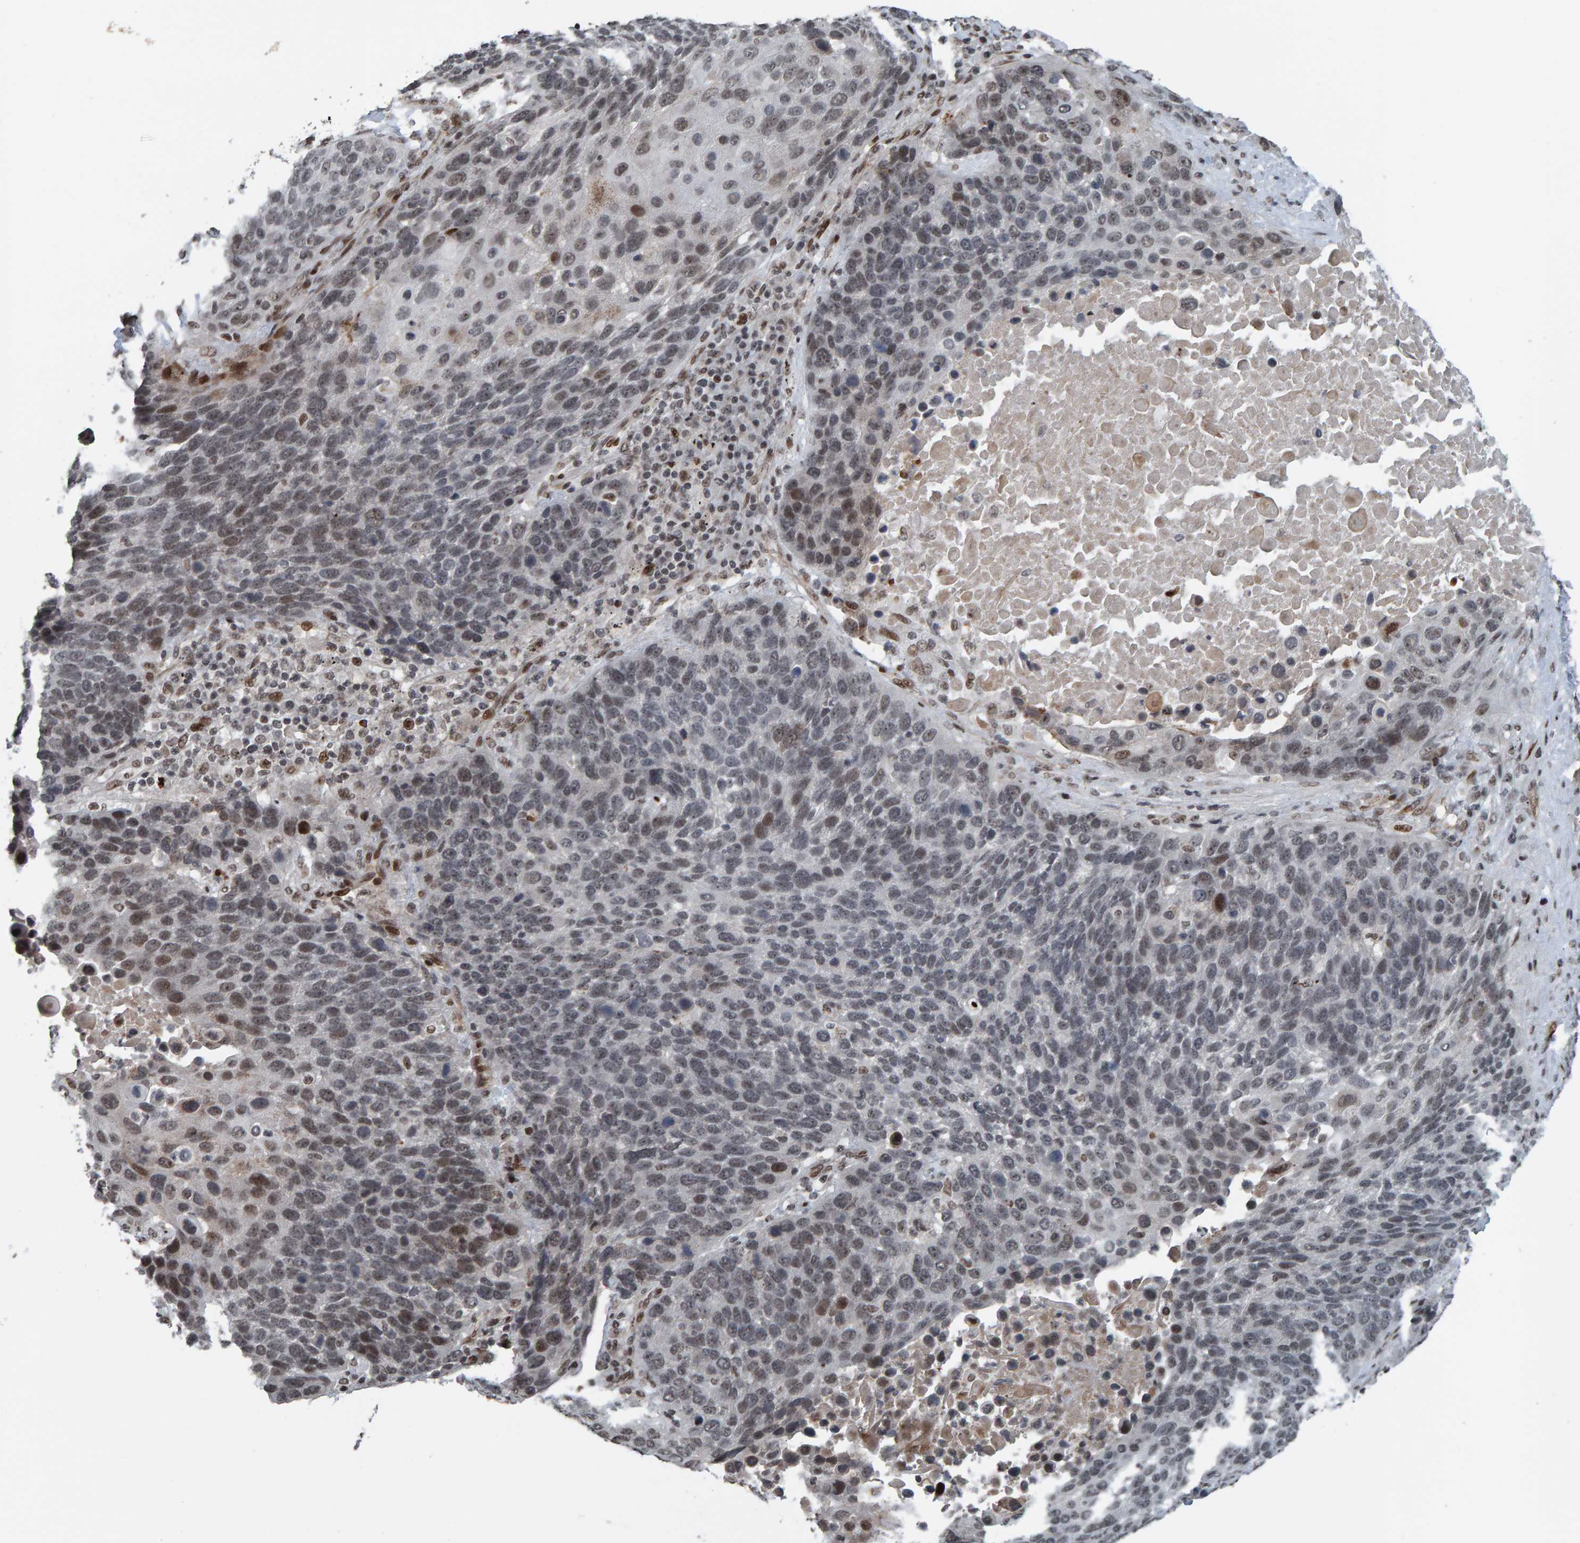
{"staining": {"intensity": "moderate", "quantity": "<25%", "location": "nuclear"}, "tissue": "lung cancer", "cell_type": "Tumor cells", "image_type": "cancer", "snomed": [{"axis": "morphology", "description": "Squamous cell carcinoma, NOS"}, {"axis": "topography", "description": "Lung"}], "caption": "Squamous cell carcinoma (lung) stained with IHC shows moderate nuclear staining in about <25% of tumor cells.", "gene": "ZNF366", "patient": {"sex": "male", "age": 66}}